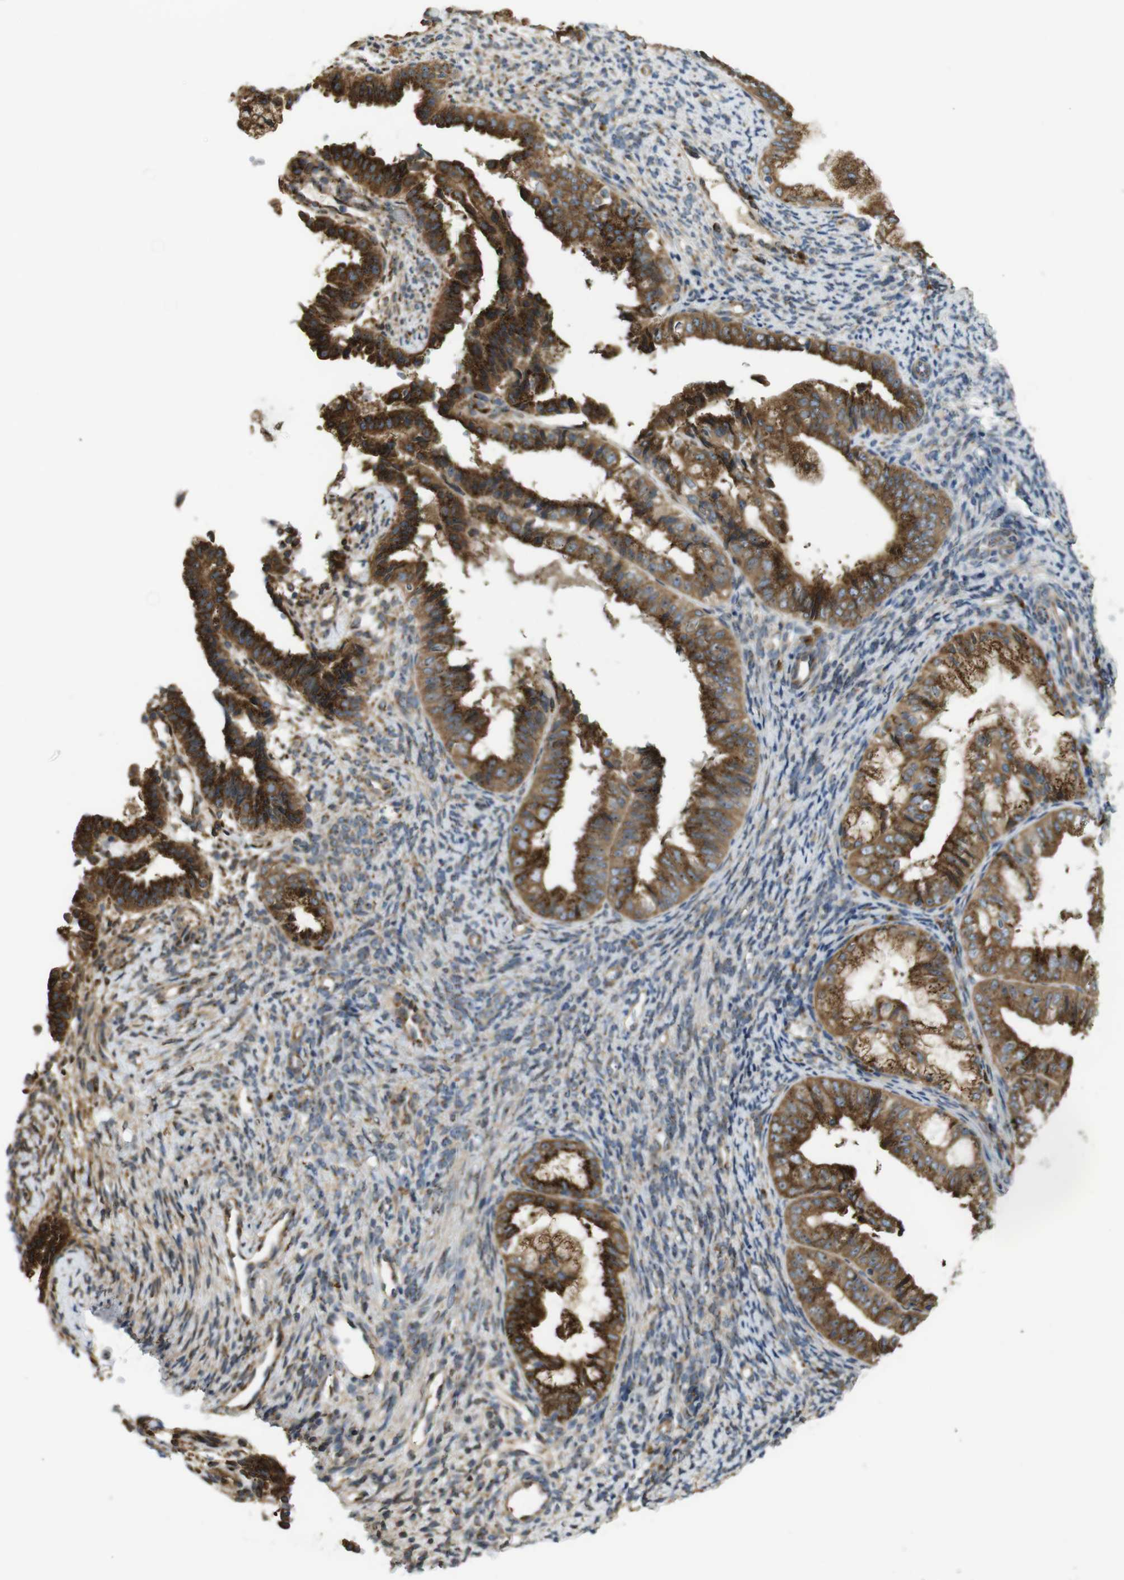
{"staining": {"intensity": "strong", "quantity": ">75%", "location": "cytoplasmic/membranous"}, "tissue": "endometrial cancer", "cell_type": "Tumor cells", "image_type": "cancer", "snomed": [{"axis": "morphology", "description": "Adenocarcinoma, NOS"}, {"axis": "topography", "description": "Endometrium"}], "caption": "Brown immunohistochemical staining in human endometrial adenocarcinoma displays strong cytoplasmic/membranous staining in about >75% of tumor cells.", "gene": "TMEM143", "patient": {"sex": "female", "age": 63}}